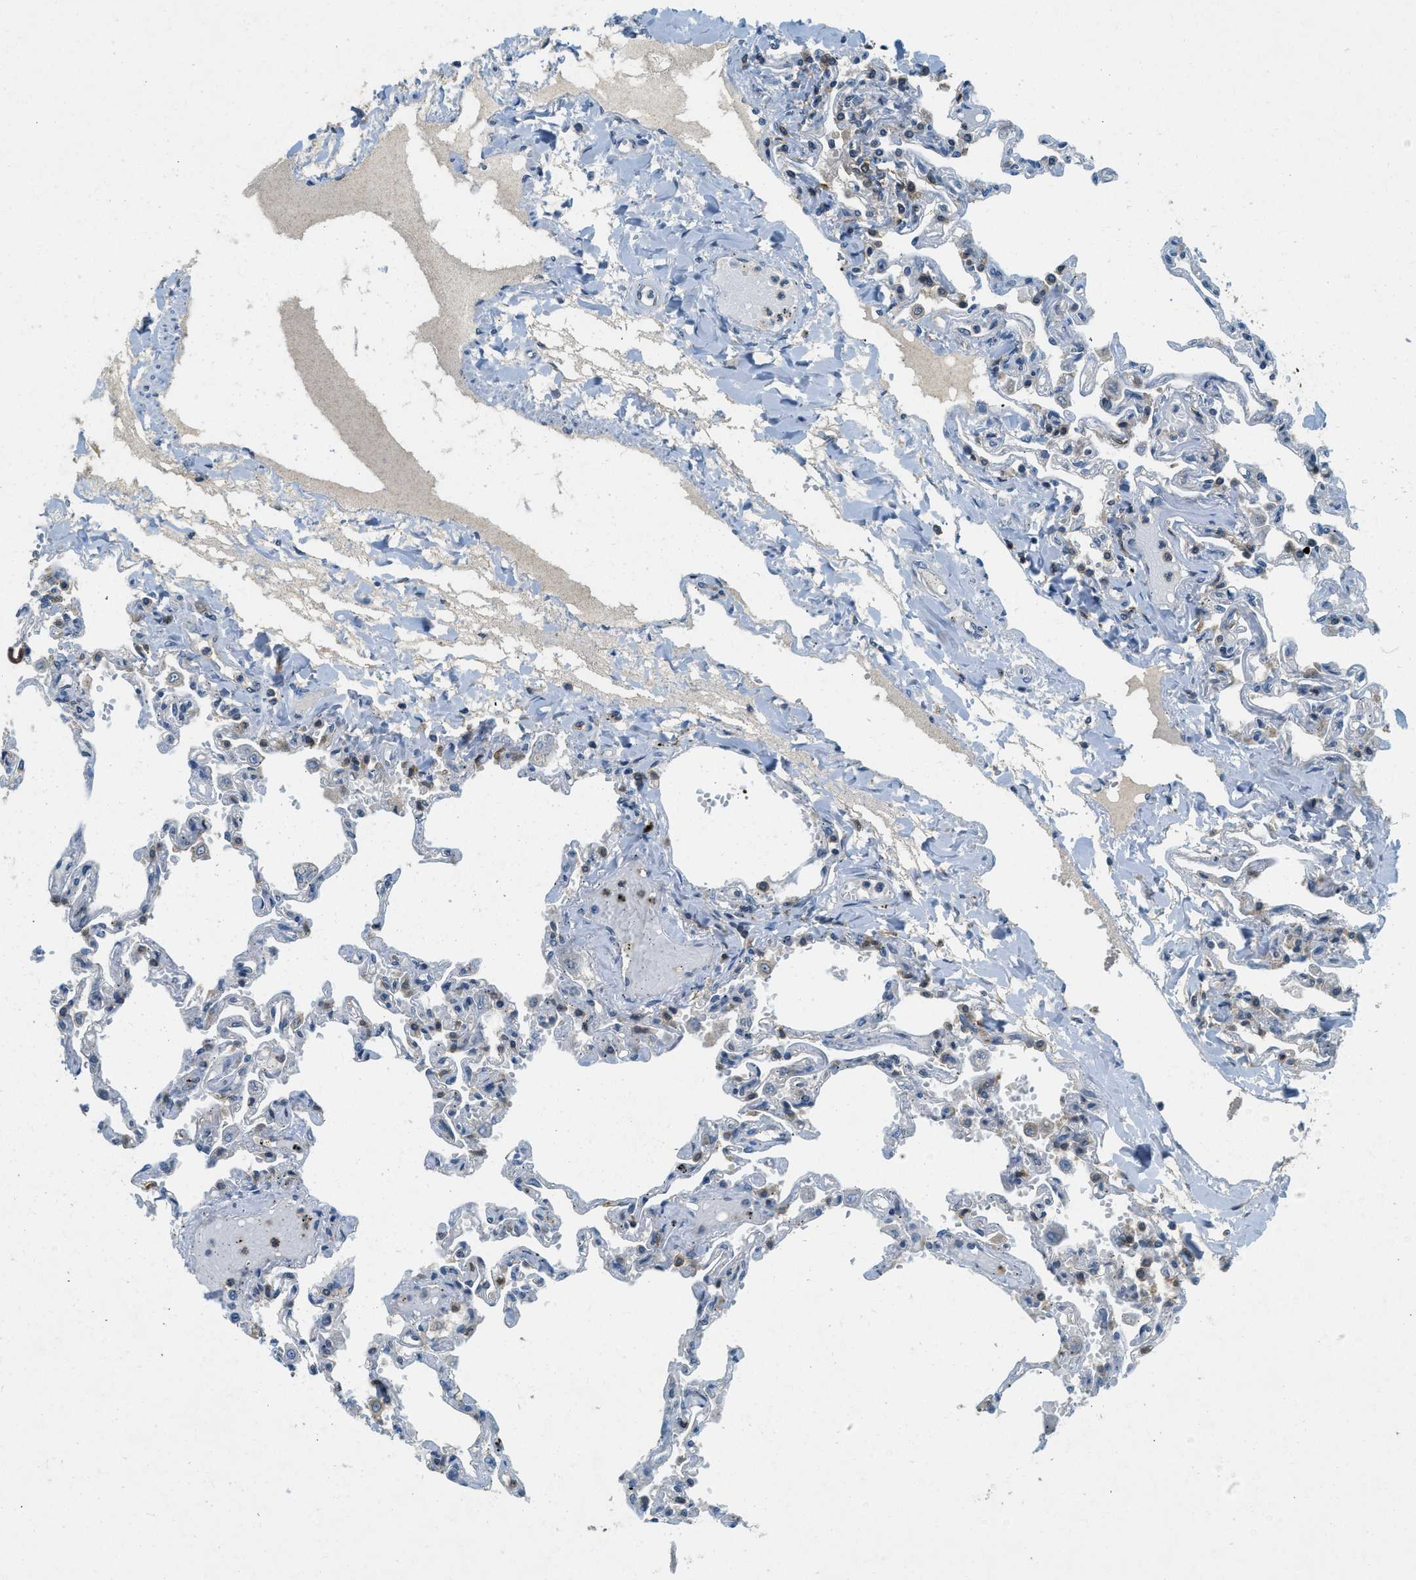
{"staining": {"intensity": "negative", "quantity": "none", "location": "none"}, "tissue": "lung", "cell_type": "Alveolar cells", "image_type": "normal", "snomed": [{"axis": "morphology", "description": "Normal tissue, NOS"}, {"axis": "topography", "description": "Lung"}], "caption": "Alveolar cells are negative for brown protein staining in benign lung. The staining was performed using DAB (3,3'-diaminobenzidine) to visualize the protein expression in brown, while the nuclei were stained in blue with hematoxylin (Magnification: 20x).", "gene": "GMPPB", "patient": {"sex": "male", "age": 21}}